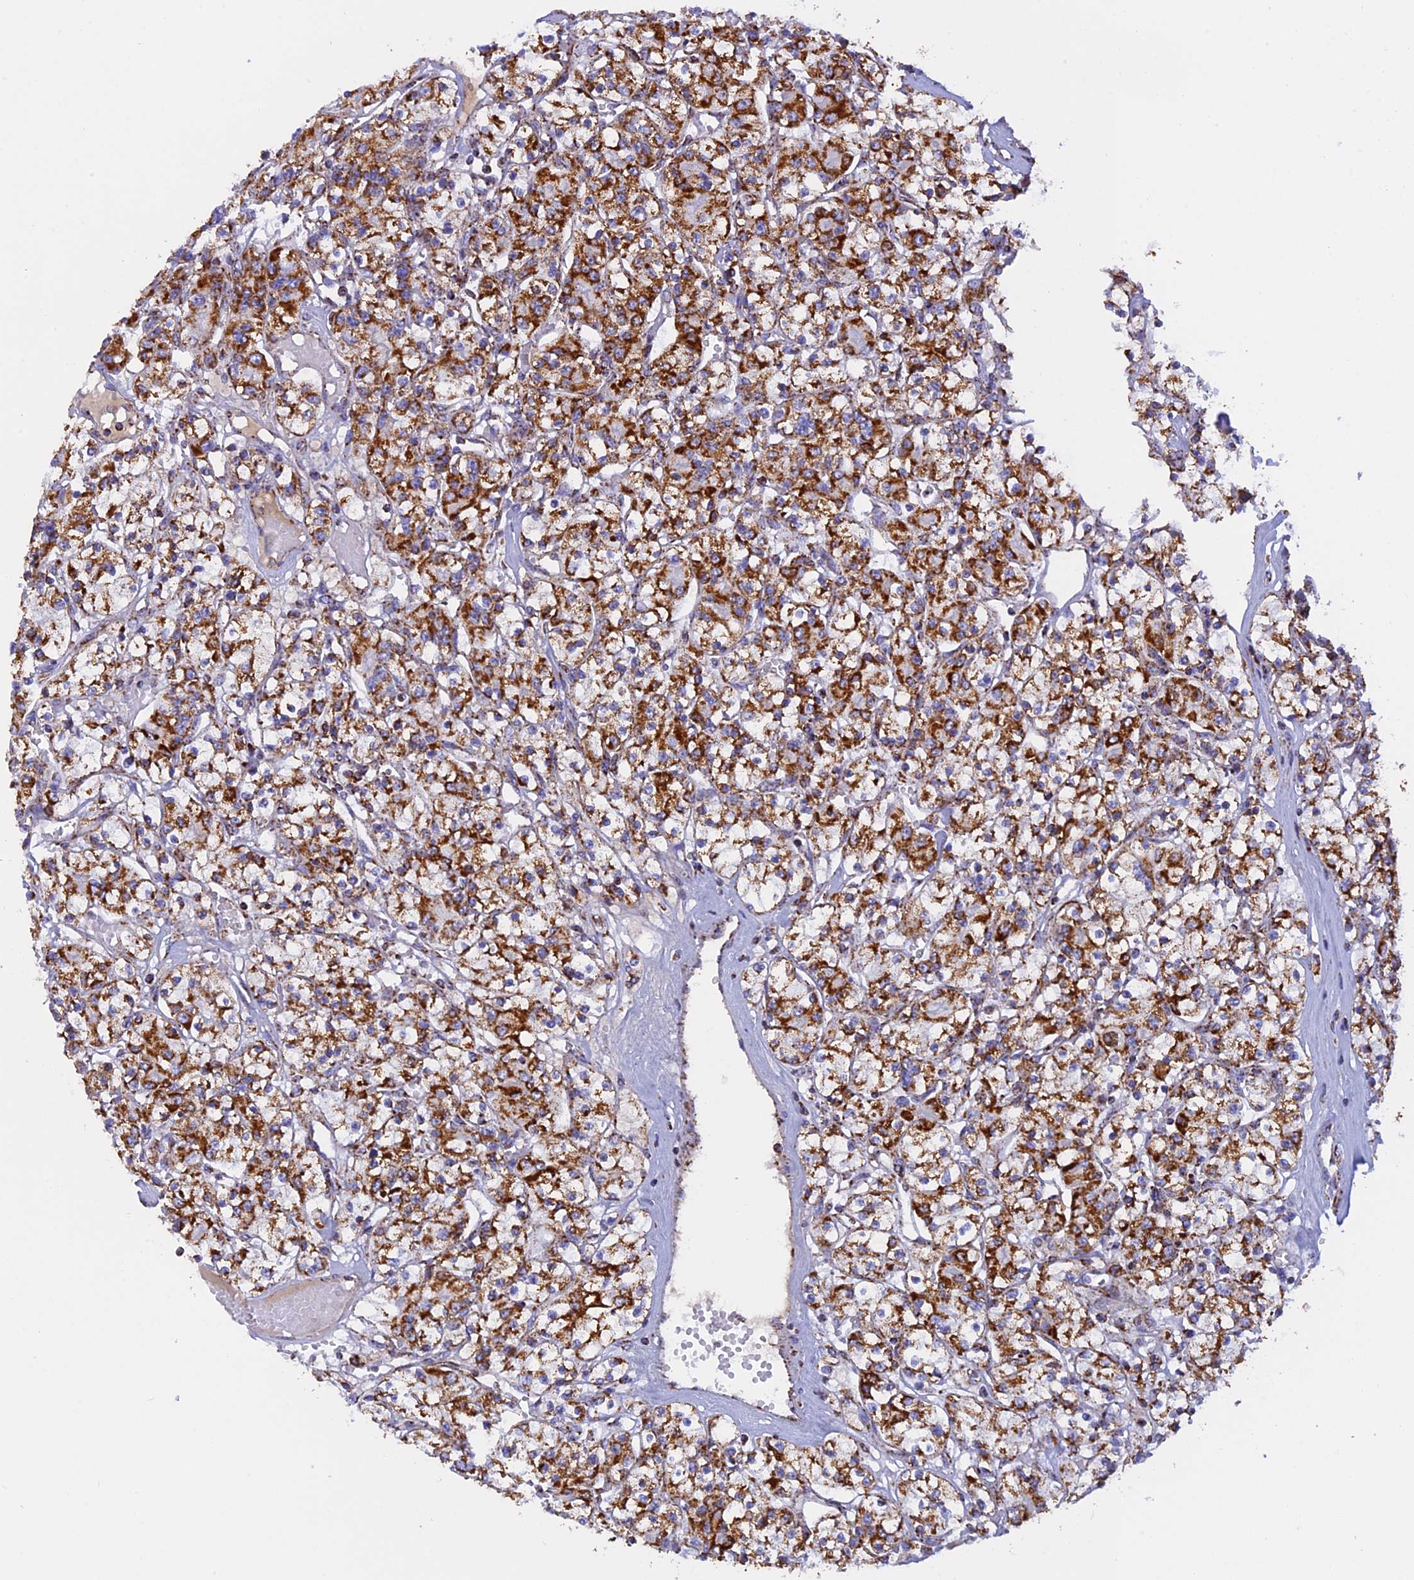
{"staining": {"intensity": "strong", "quantity": ">75%", "location": "cytoplasmic/membranous"}, "tissue": "renal cancer", "cell_type": "Tumor cells", "image_type": "cancer", "snomed": [{"axis": "morphology", "description": "Adenocarcinoma, NOS"}, {"axis": "topography", "description": "Kidney"}], "caption": "Protein analysis of renal adenocarcinoma tissue exhibits strong cytoplasmic/membranous positivity in approximately >75% of tumor cells.", "gene": "KCNG1", "patient": {"sex": "female", "age": 59}}